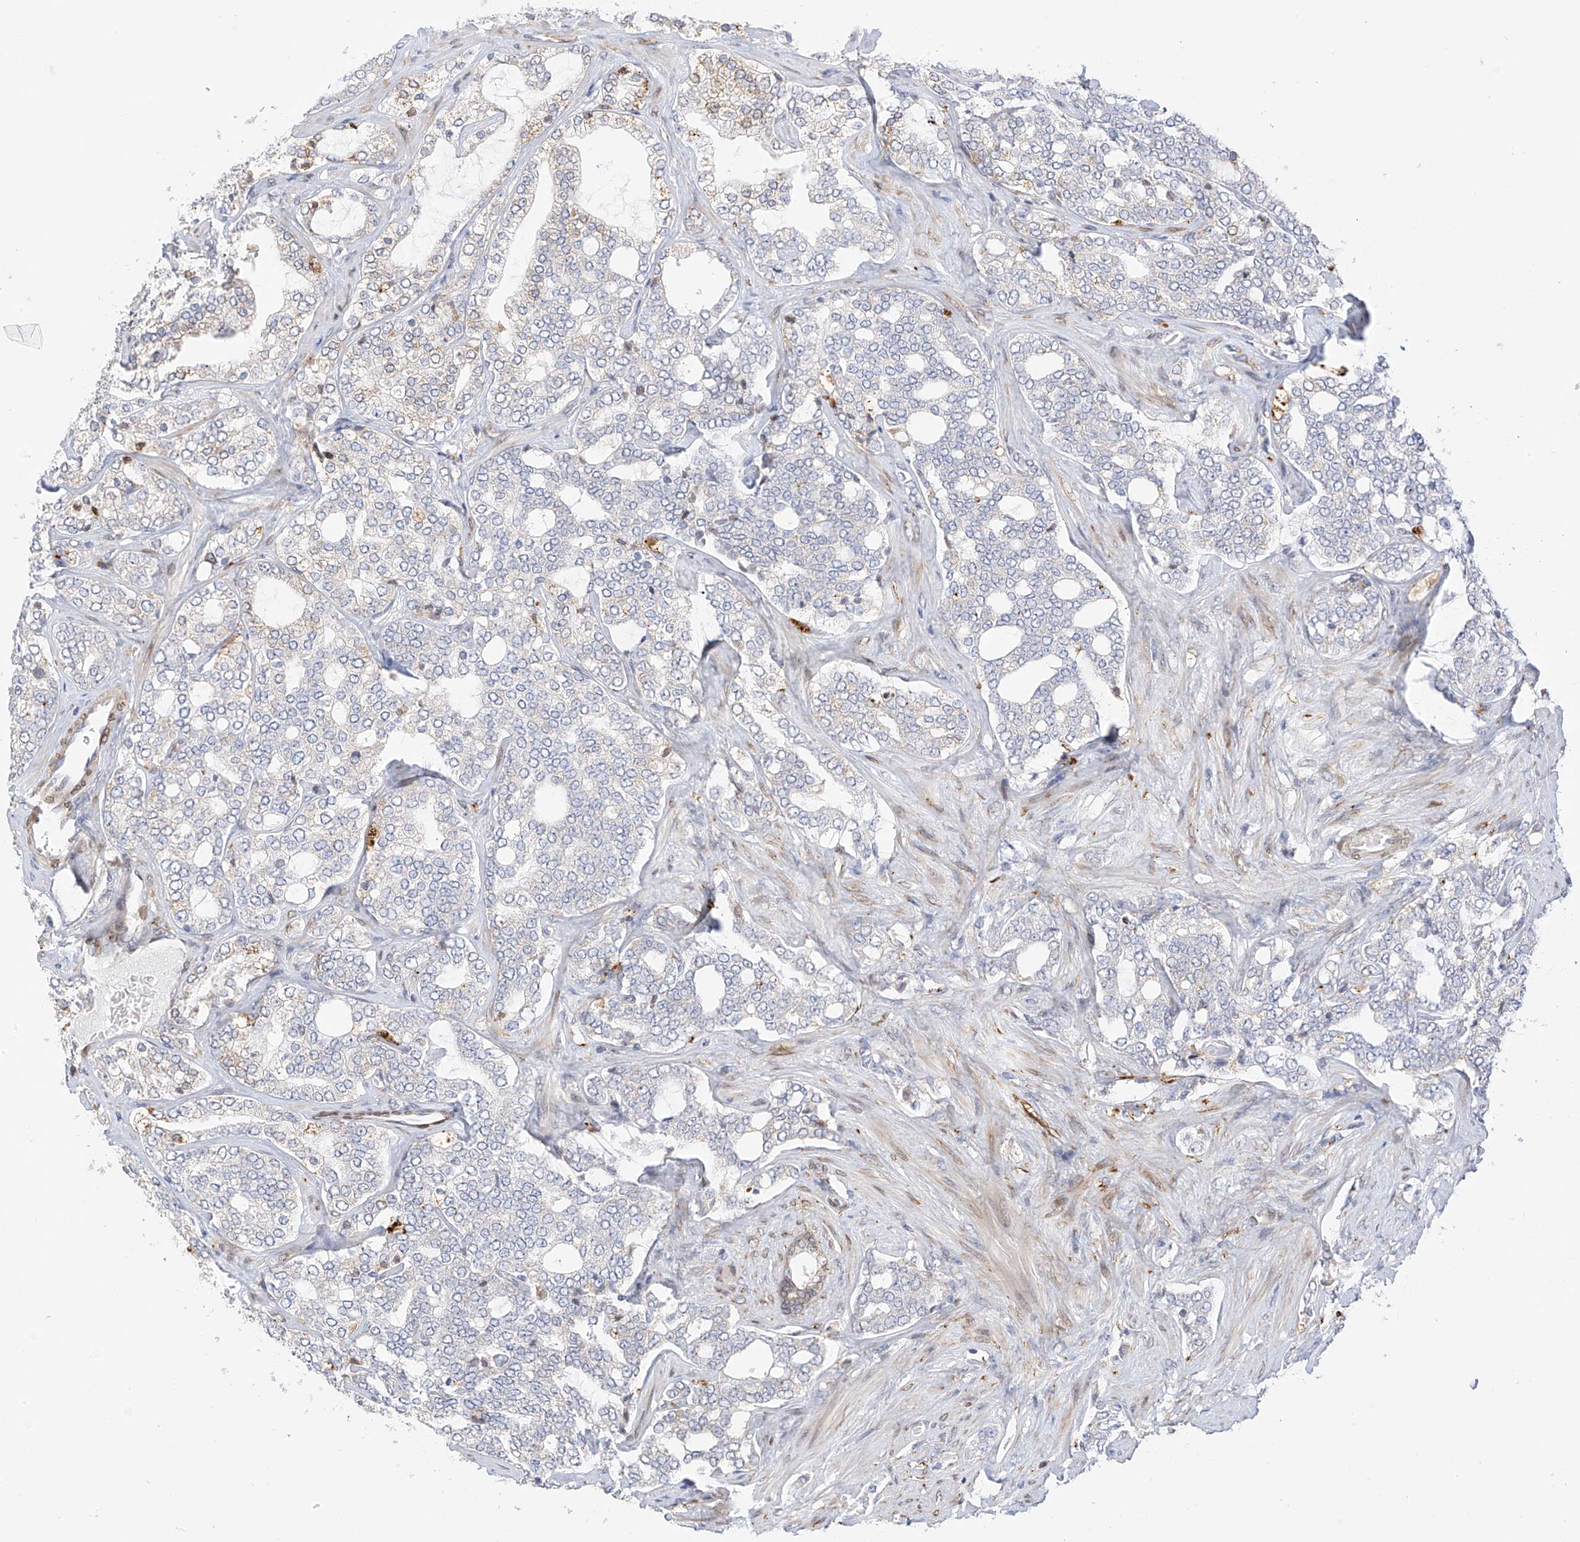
{"staining": {"intensity": "weak", "quantity": "<25%", "location": "cytoplasmic/membranous"}, "tissue": "prostate cancer", "cell_type": "Tumor cells", "image_type": "cancer", "snomed": [{"axis": "morphology", "description": "Adenocarcinoma, High grade"}, {"axis": "topography", "description": "Prostate"}], "caption": "The immunohistochemistry micrograph has no significant staining in tumor cells of prostate adenocarcinoma (high-grade) tissue. The staining is performed using DAB brown chromogen with nuclei counter-stained in using hematoxylin.", "gene": "PCYOX1", "patient": {"sex": "male", "age": 64}}